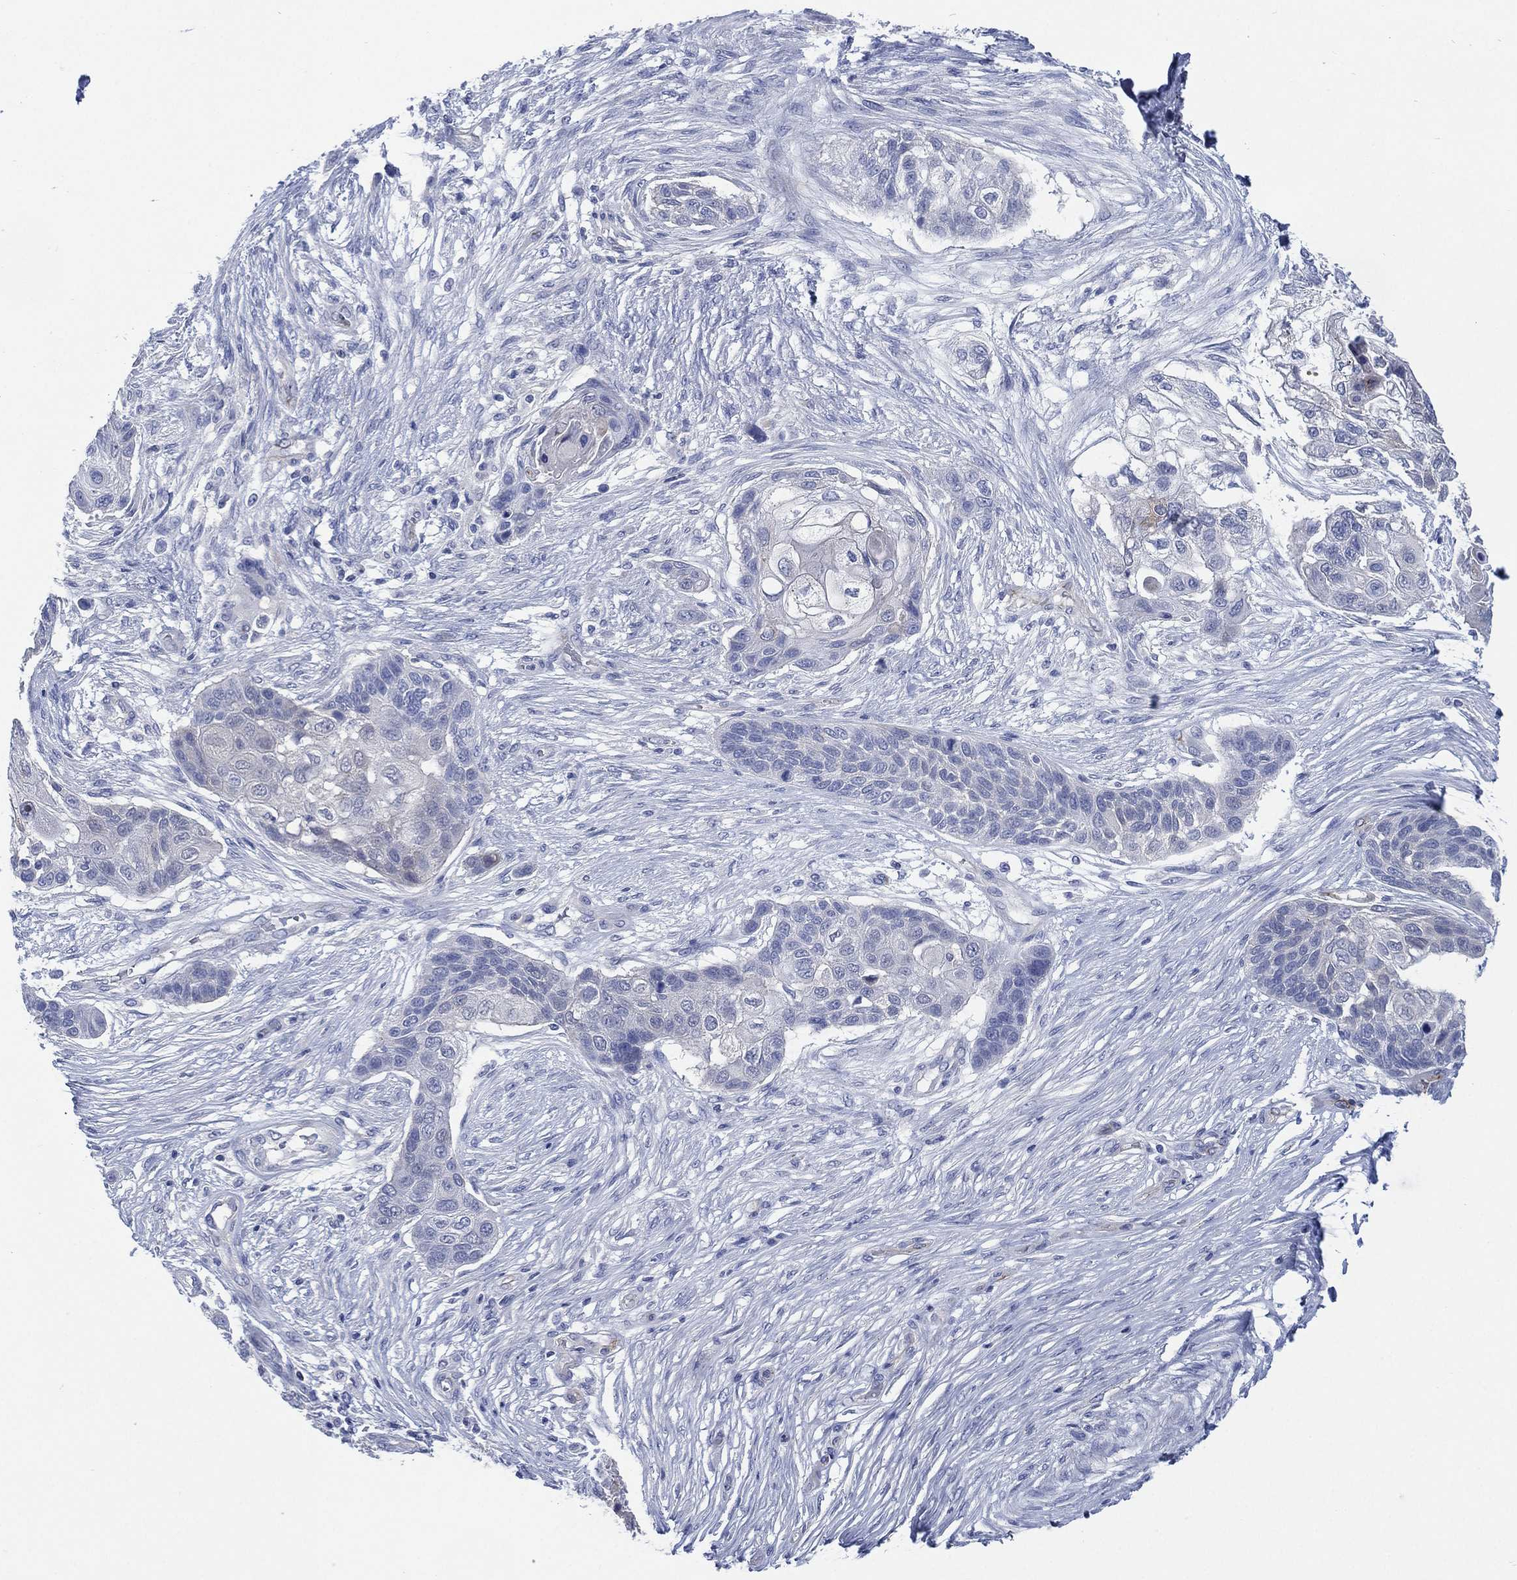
{"staining": {"intensity": "negative", "quantity": "none", "location": "none"}, "tissue": "lung cancer", "cell_type": "Tumor cells", "image_type": "cancer", "snomed": [{"axis": "morphology", "description": "Squamous cell carcinoma, NOS"}, {"axis": "topography", "description": "Lung"}], "caption": "The image displays no significant positivity in tumor cells of squamous cell carcinoma (lung).", "gene": "C5orf46", "patient": {"sex": "male", "age": 69}}